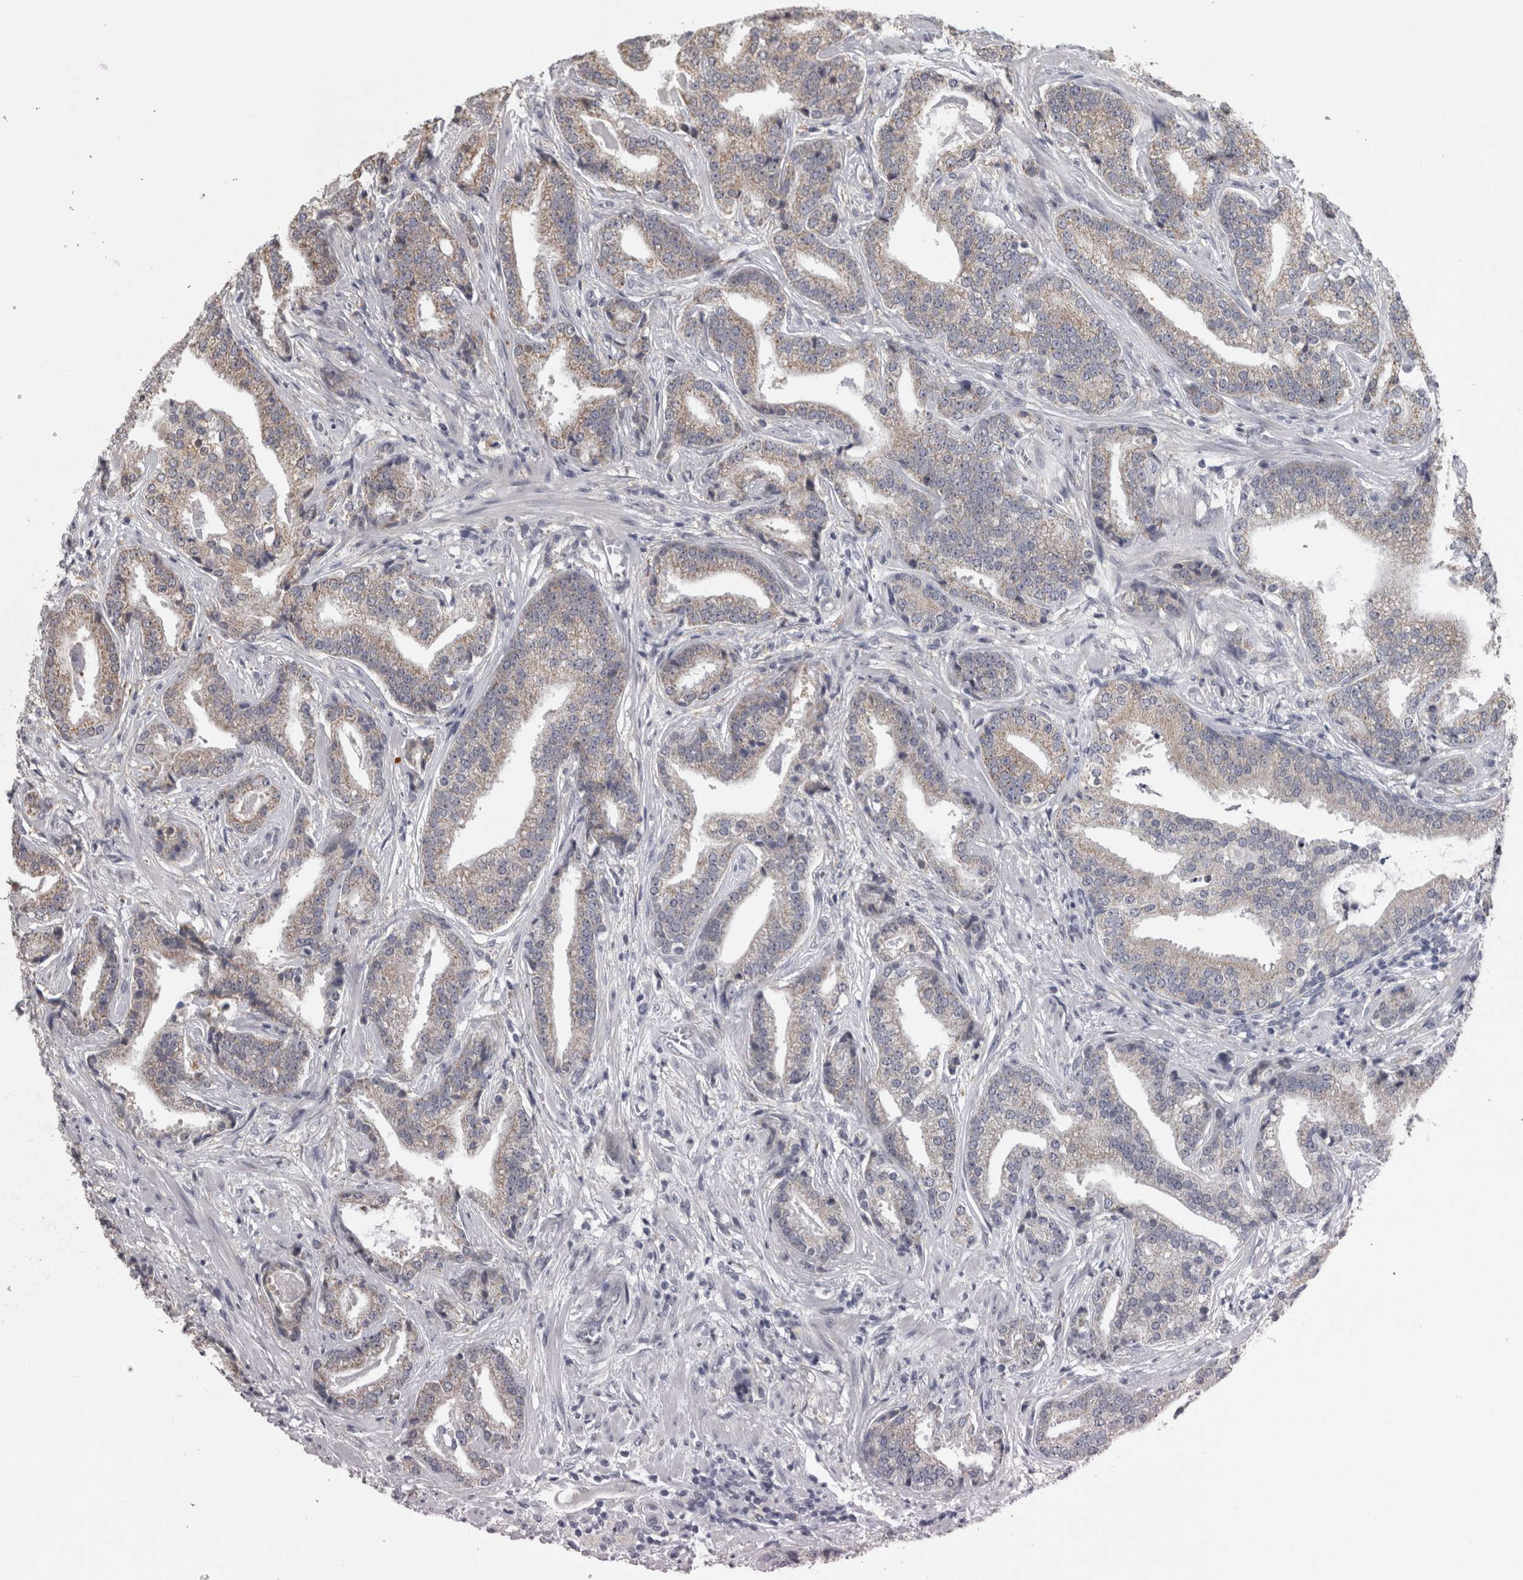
{"staining": {"intensity": "weak", "quantity": "25%-75%", "location": "cytoplasmic/membranous"}, "tissue": "prostate cancer", "cell_type": "Tumor cells", "image_type": "cancer", "snomed": [{"axis": "morphology", "description": "Adenocarcinoma, Low grade"}, {"axis": "topography", "description": "Prostate"}], "caption": "Brown immunohistochemical staining in low-grade adenocarcinoma (prostate) shows weak cytoplasmic/membranous expression in approximately 25%-75% of tumor cells. The protein is stained brown, and the nuclei are stained in blue (DAB (3,3'-diaminobenzidine) IHC with brightfield microscopy, high magnification).", "gene": "DBT", "patient": {"sex": "male", "age": 67}}